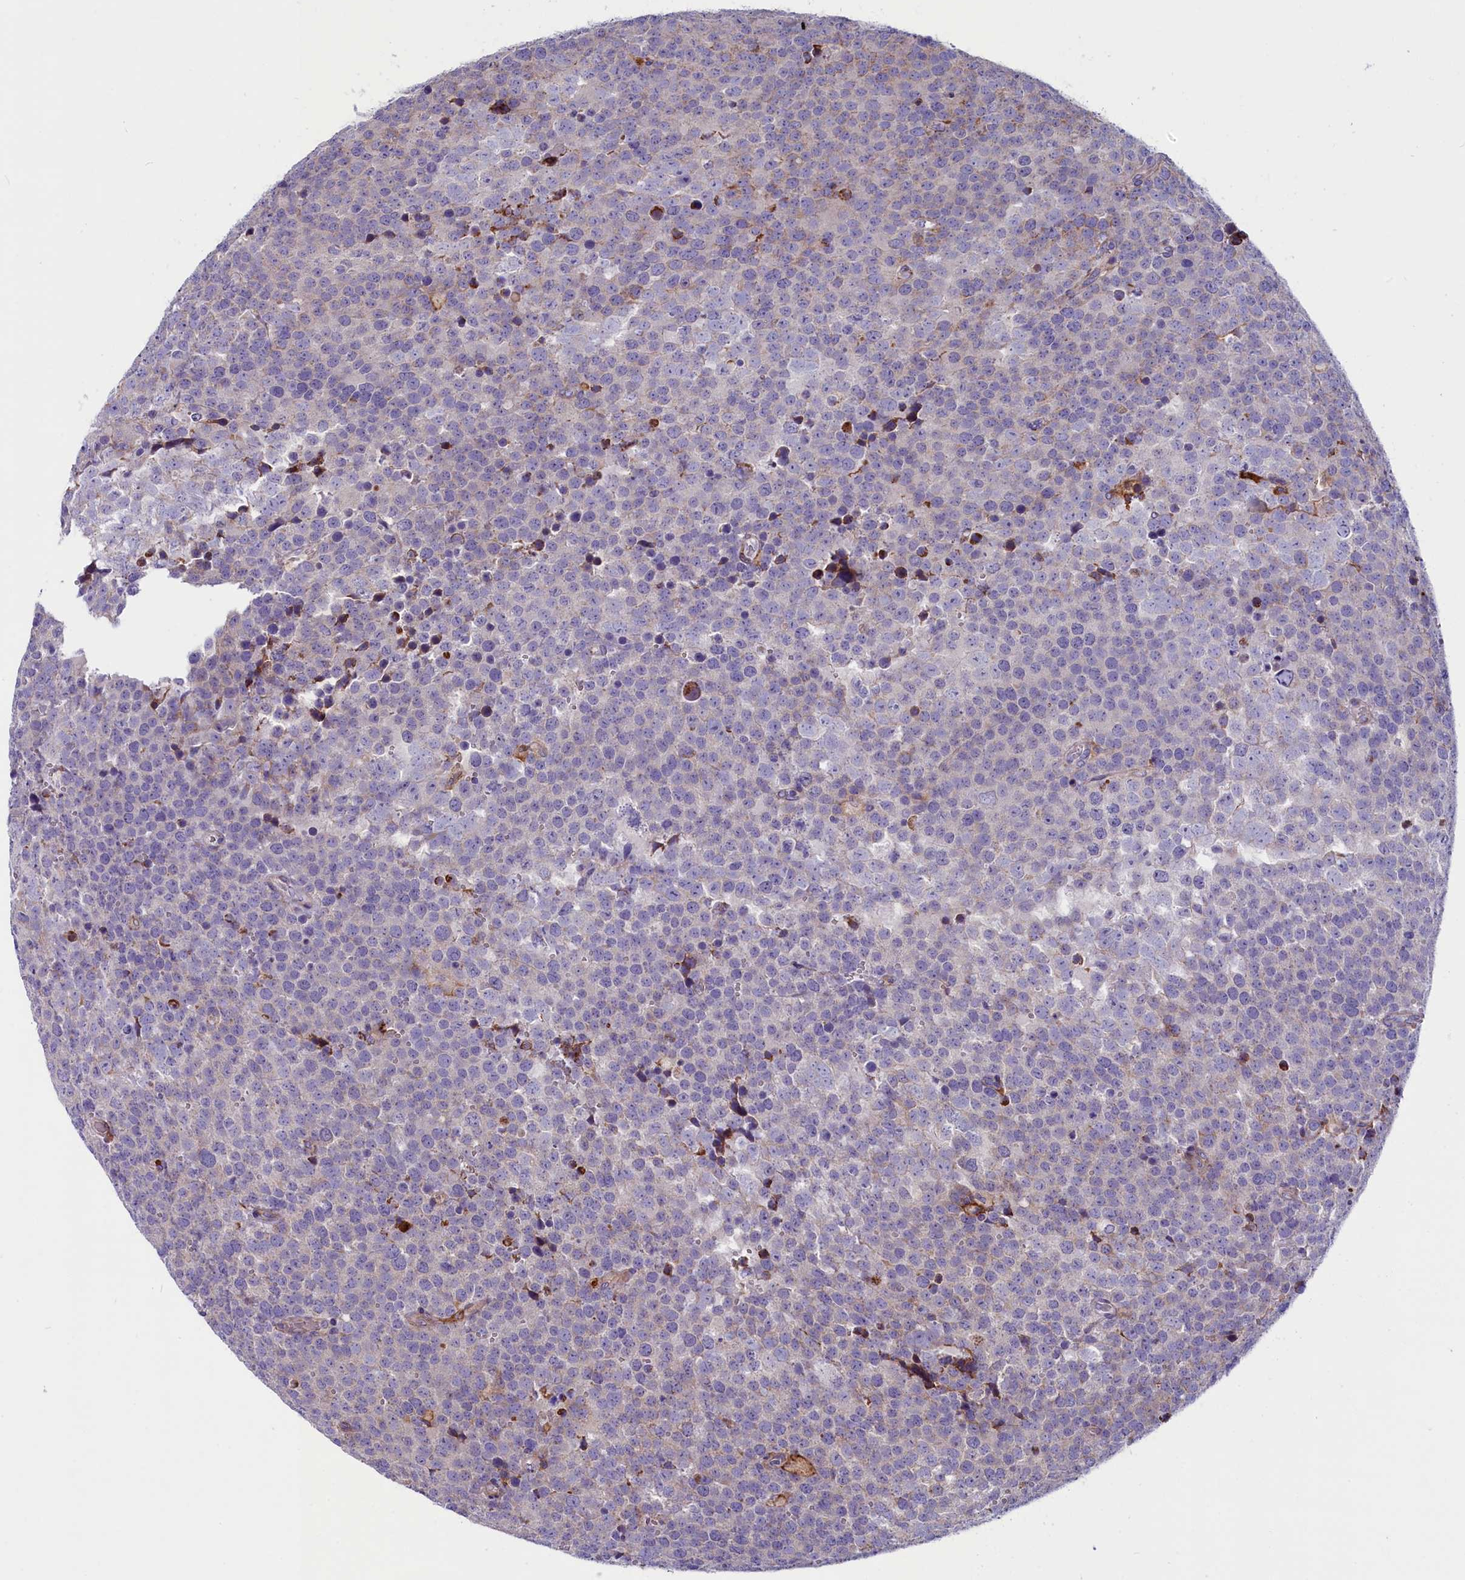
{"staining": {"intensity": "negative", "quantity": "none", "location": "none"}, "tissue": "testis cancer", "cell_type": "Tumor cells", "image_type": "cancer", "snomed": [{"axis": "morphology", "description": "Seminoma, NOS"}, {"axis": "topography", "description": "Testis"}], "caption": "High magnification brightfield microscopy of testis cancer (seminoma) stained with DAB (brown) and counterstained with hematoxylin (blue): tumor cells show no significant expression.", "gene": "IL20RA", "patient": {"sex": "male", "age": 71}}